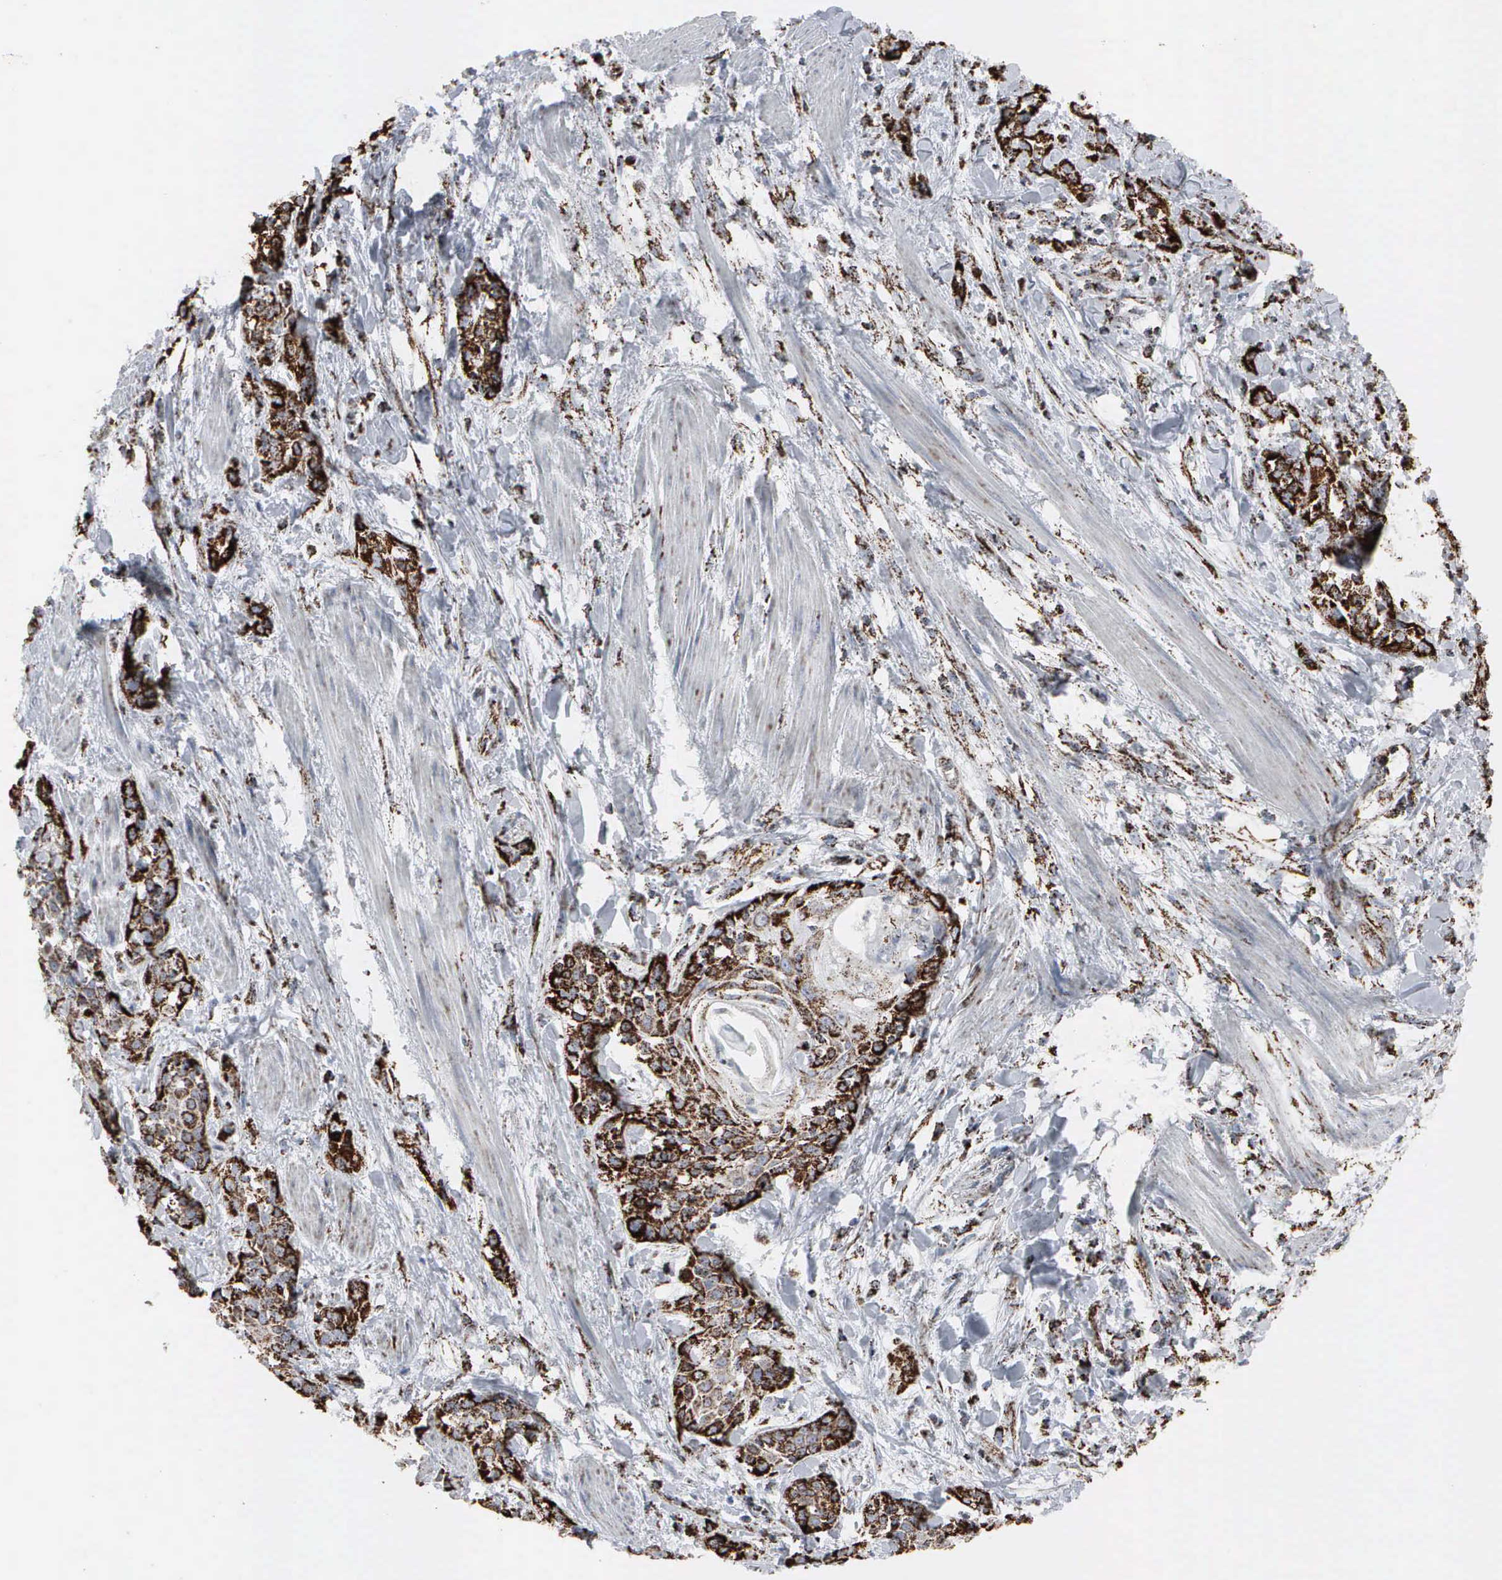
{"staining": {"intensity": "strong", "quantity": ">75%", "location": "cytoplasmic/membranous"}, "tissue": "skin cancer", "cell_type": "Tumor cells", "image_type": "cancer", "snomed": [{"axis": "morphology", "description": "Squamous cell carcinoma, NOS"}, {"axis": "topography", "description": "Skin"}, {"axis": "topography", "description": "Anal"}], "caption": "Immunohistochemistry (IHC) photomicrograph of neoplastic tissue: human skin cancer stained using IHC demonstrates high levels of strong protein expression localized specifically in the cytoplasmic/membranous of tumor cells, appearing as a cytoplasmic/membranous brown color.", "gene": "HSPA9", "patient": {"sex": "male", "age": 64}}